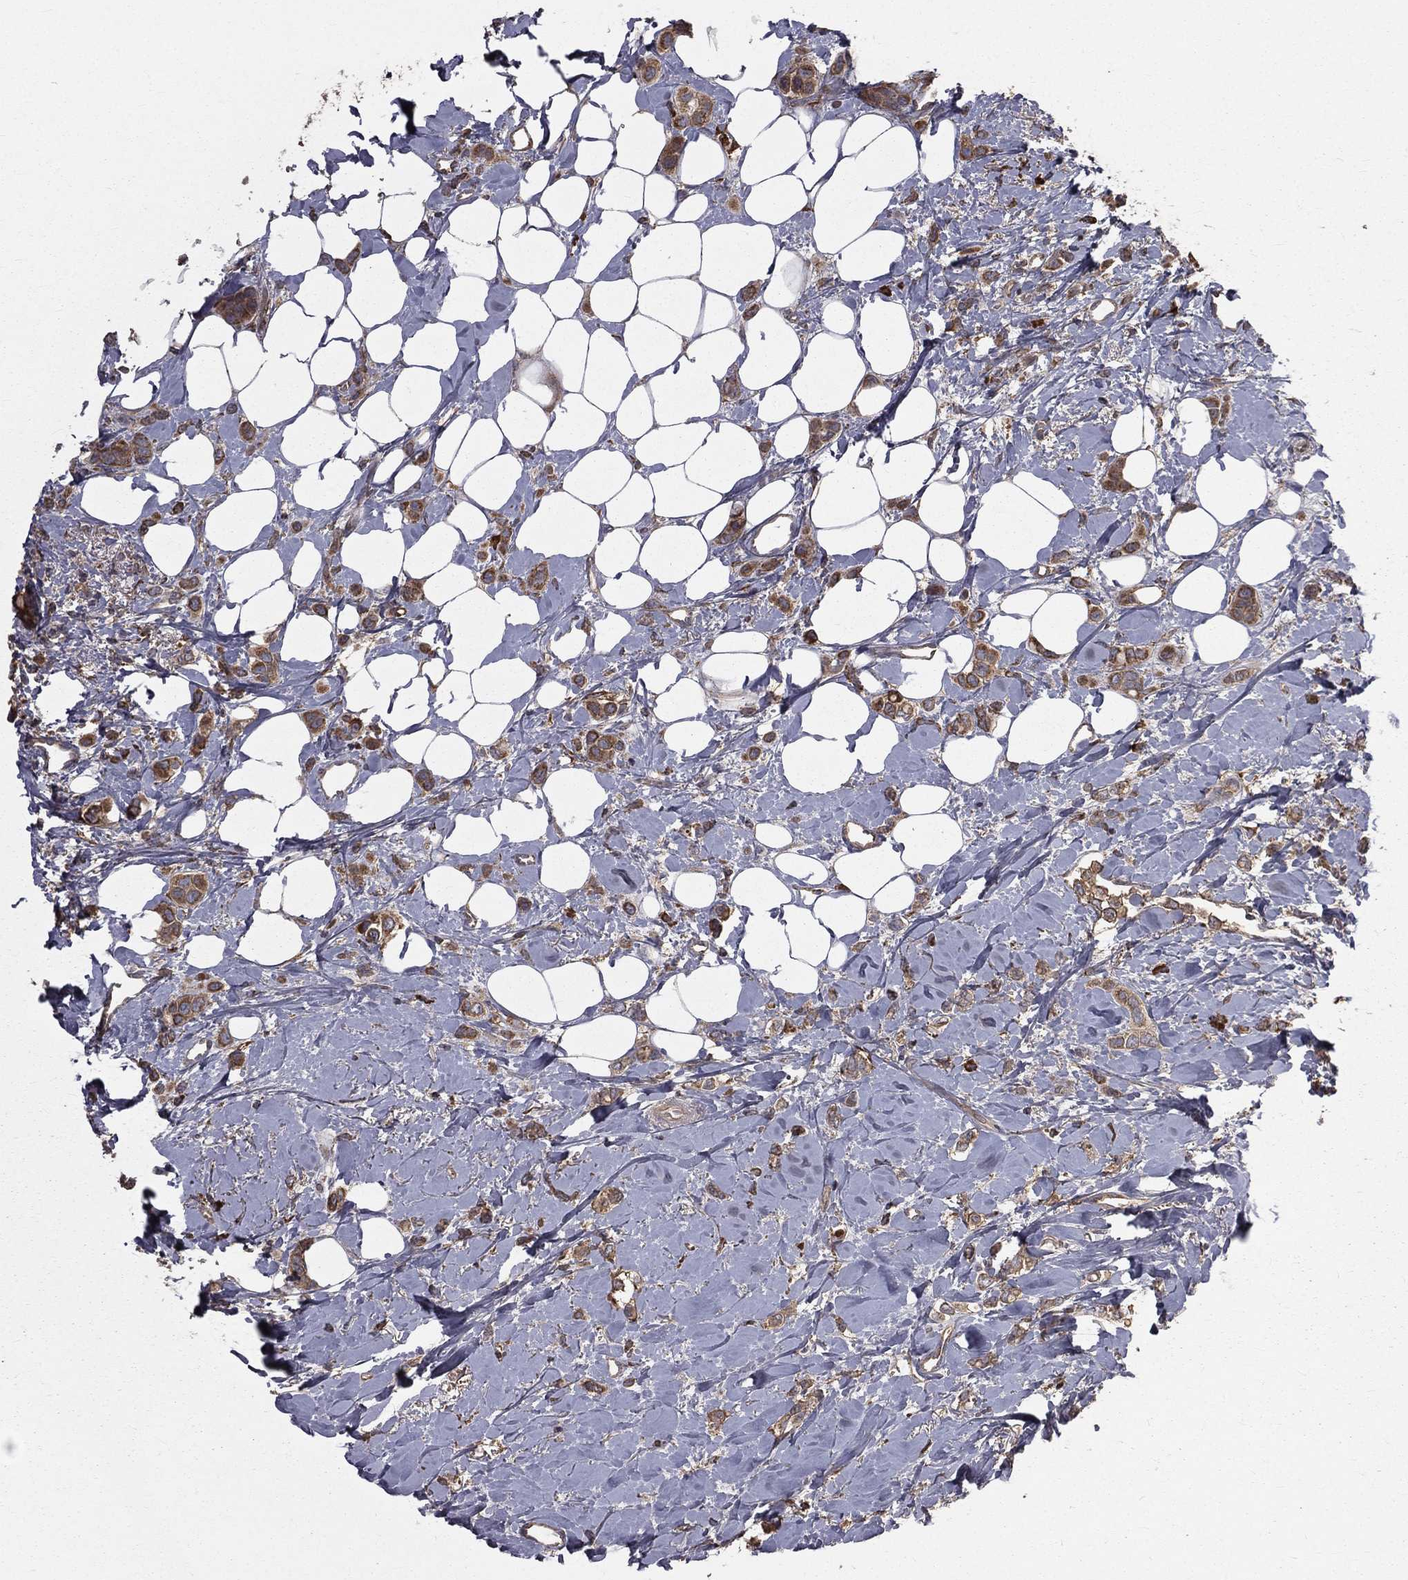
{"staining": {"intensity": "moderate", "quantity": ">75%", "location": "cytoplasmic/membranous"}, "tissue": "breast cancer", "cell_type": "Tumor cells", "image_type": "cancer", "snomed": [{"axis": "morphology", "description": "Lobular carcinoma"}, {"axis": "topography", "description": "Breast"}], "caption": "DAB immunohistochemical staining of human breast lobular carcinoma reveals moderate cytoplasmic/membranous protein positivity in approximately >75% of tumor cells.", "gene": "OLFML1", "patient": {"sex": "female", "age": 66}}